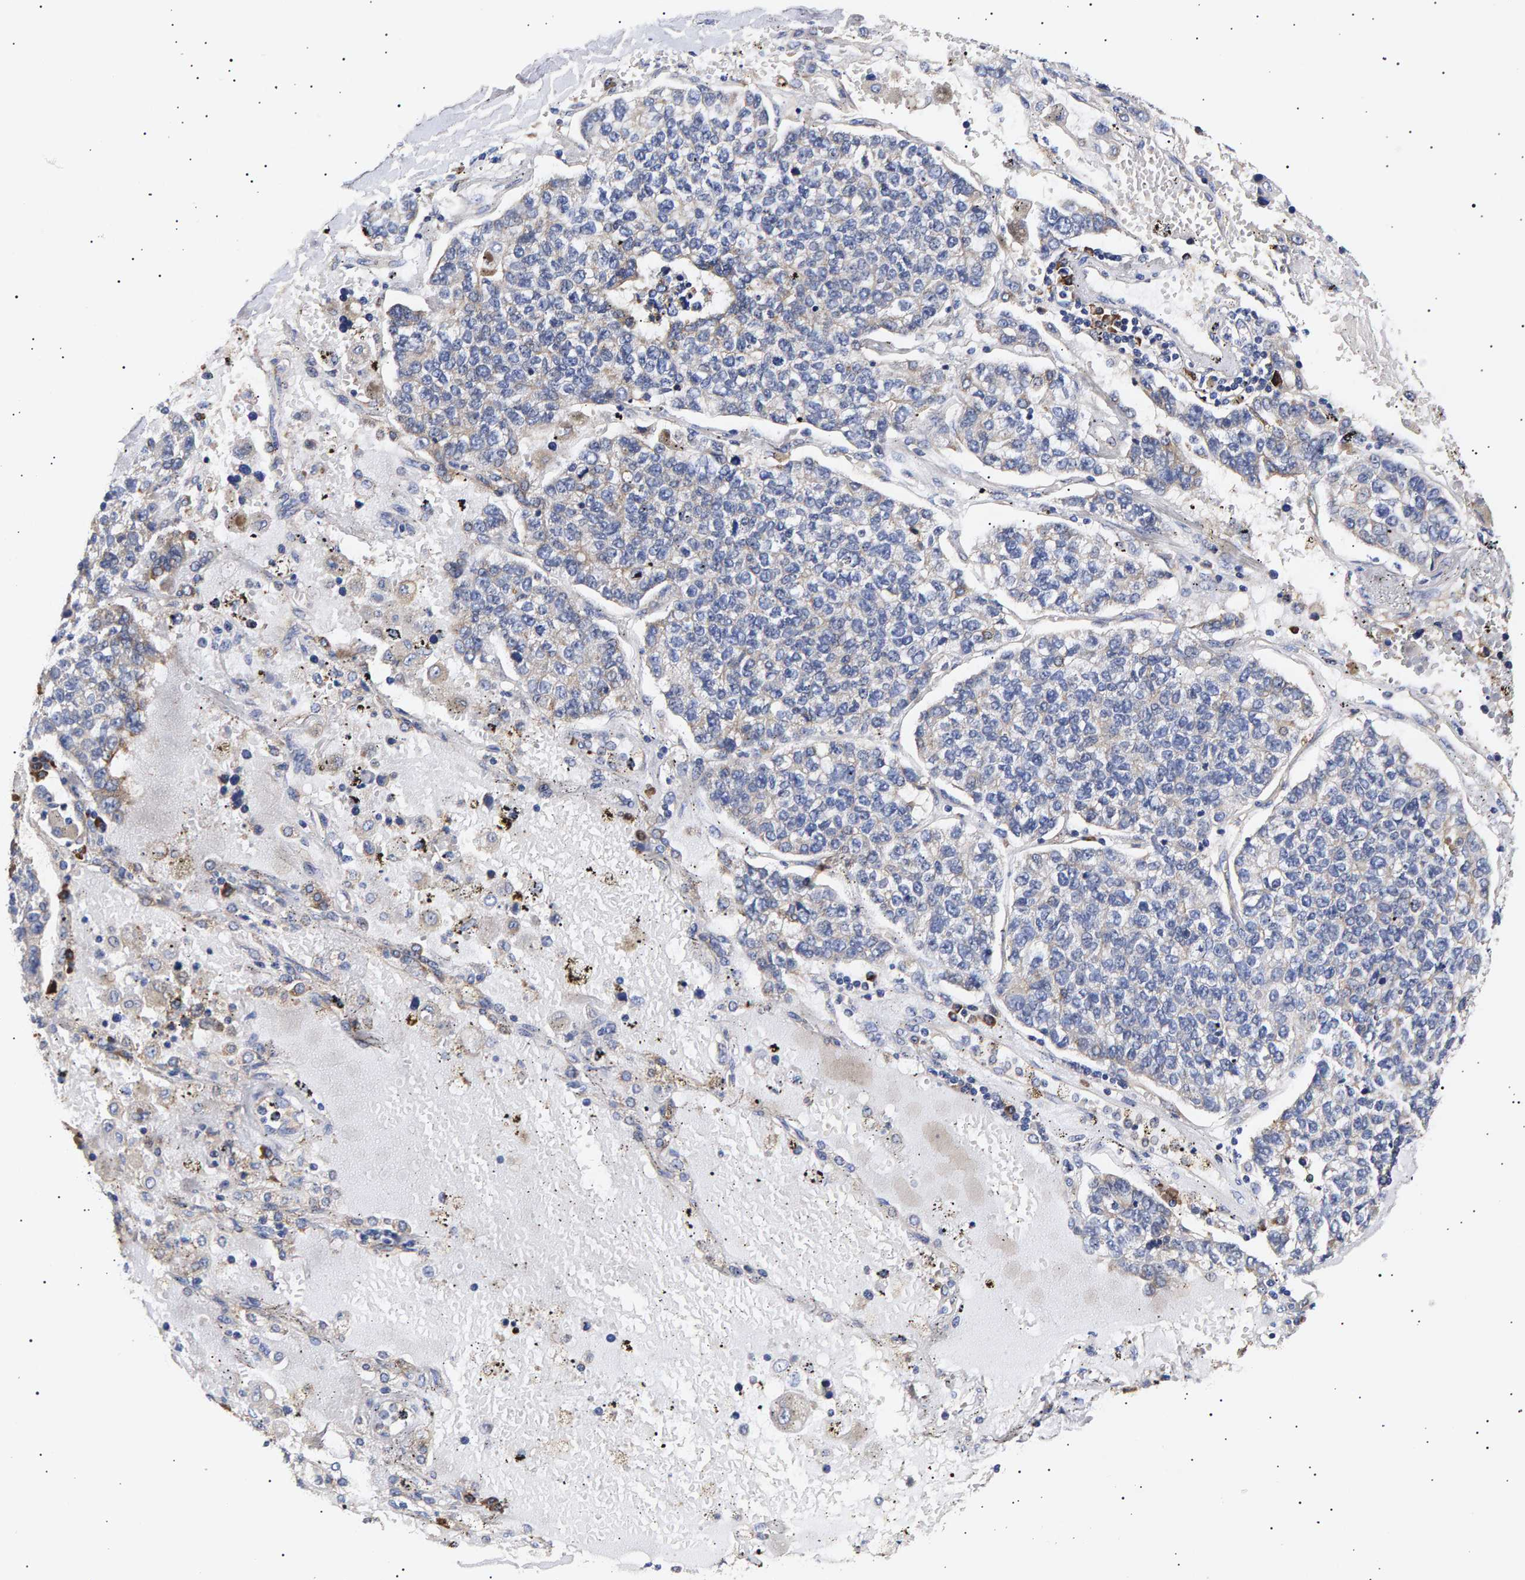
{"staining": {"intensity": "negative", "quantity": "none", "location": "none"}, "tissue": "lung cancer", "cell_type": "Tumor cells", "image_type": "cancer", "snomed": [{"axis": "morphology", "description": "Adenocarcinoma, NOS"}, {"axis": "topography", "description": "Lung"}], "caption": "Image shows no protein expression in tumor cells of lung cancer (adenocarcinoma) tissue.", "gene": "ANKRD40", "patient": {"sex": "male", "age": 49}}